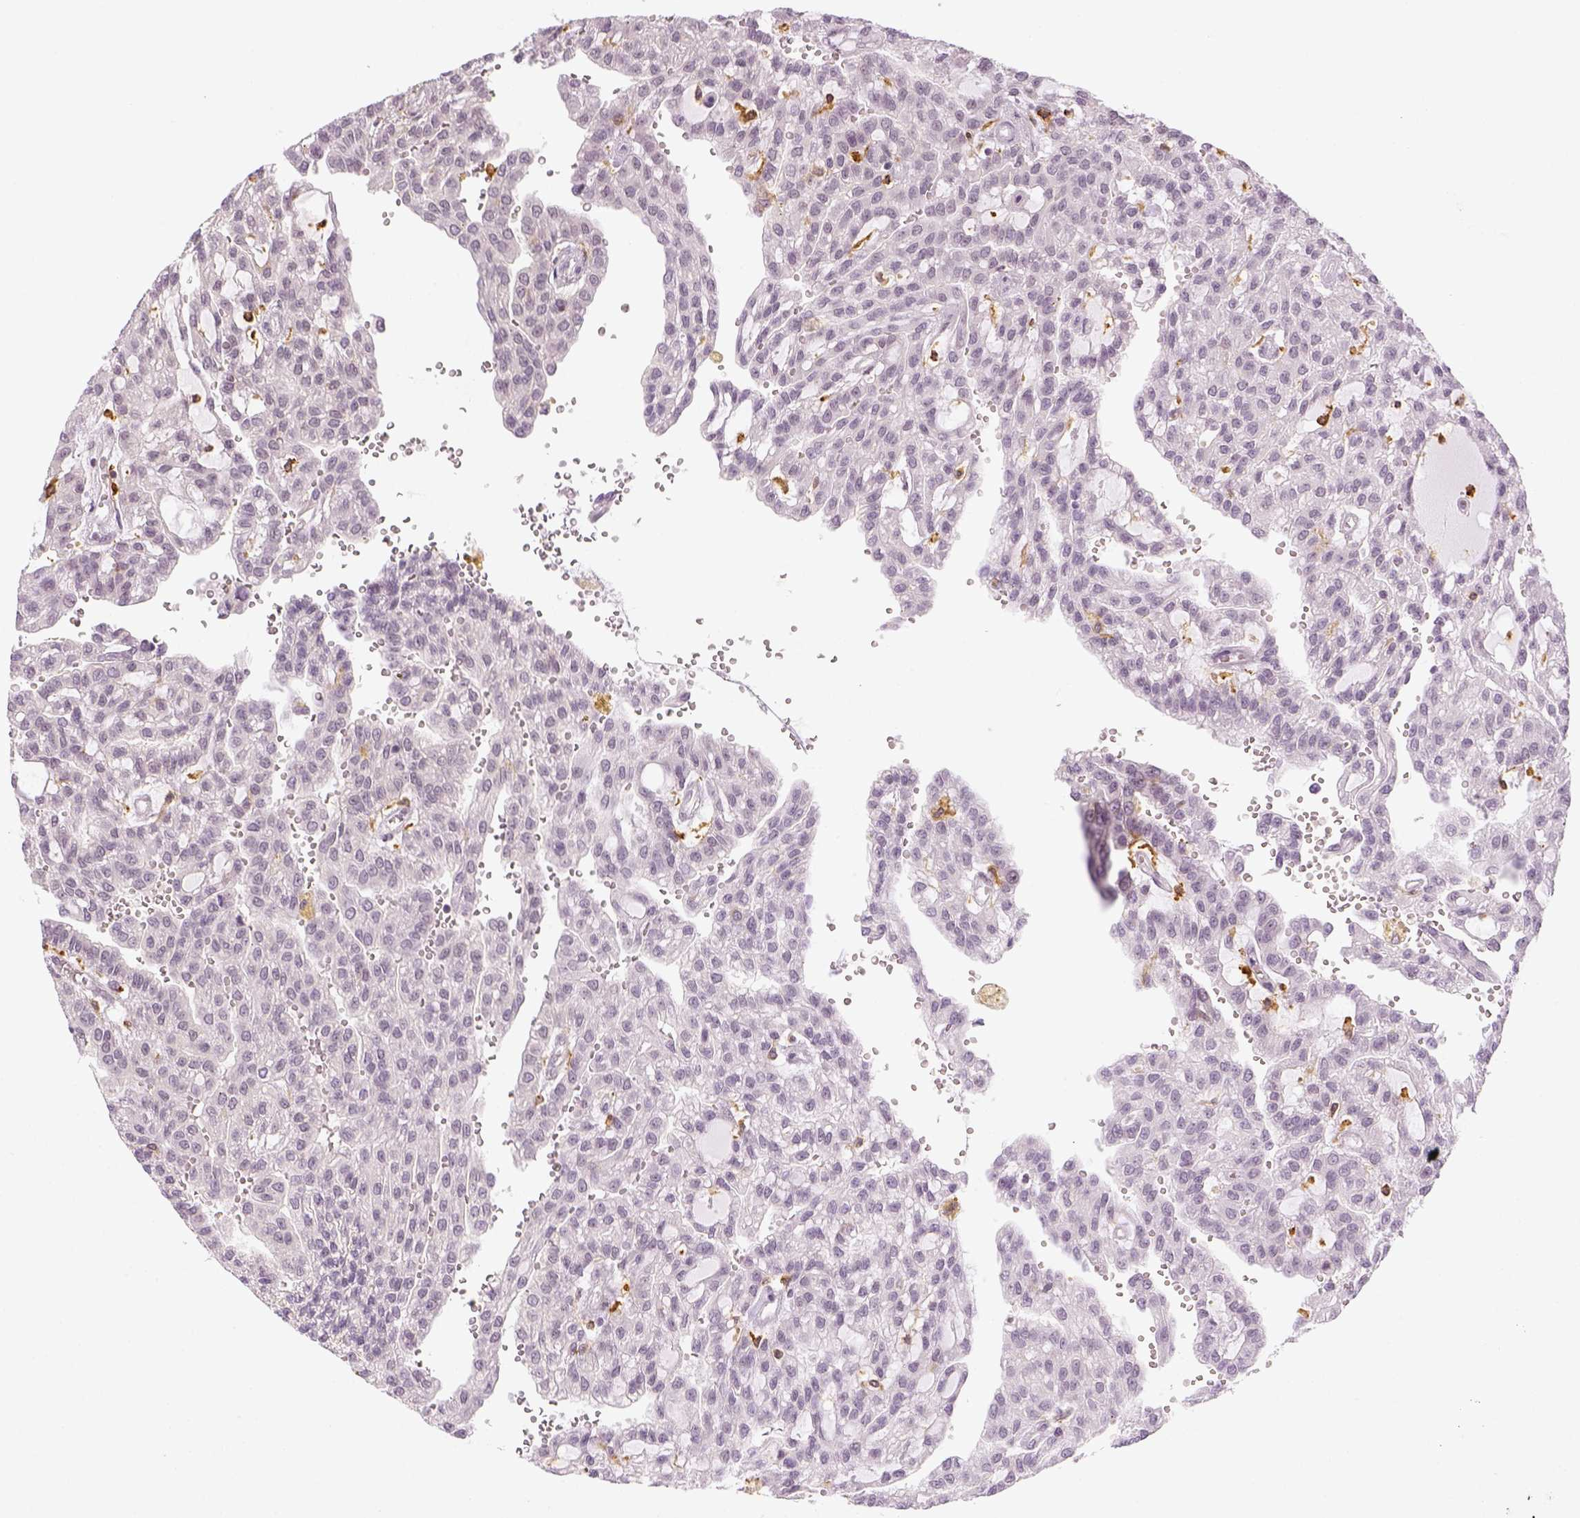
{"staining": {"intensity": "negative", "quantity": "none", "location": "none"}, "tissue": "renal cancer", "cell_type": "Tumor cells", "image_type": "cancer", "snomed": [{"axis": "morphology", "description": "Adenocarcinoma, NOS"}, {"axis": "topography", "description": "Kidney"}], "caption": "This is an immunohistochemistry histopathology image of renal cancer (adenocarcinoma). There is no expression in tumor cells.", "gene": "CD14", "patient": {"sex": "male", "age": 63}}